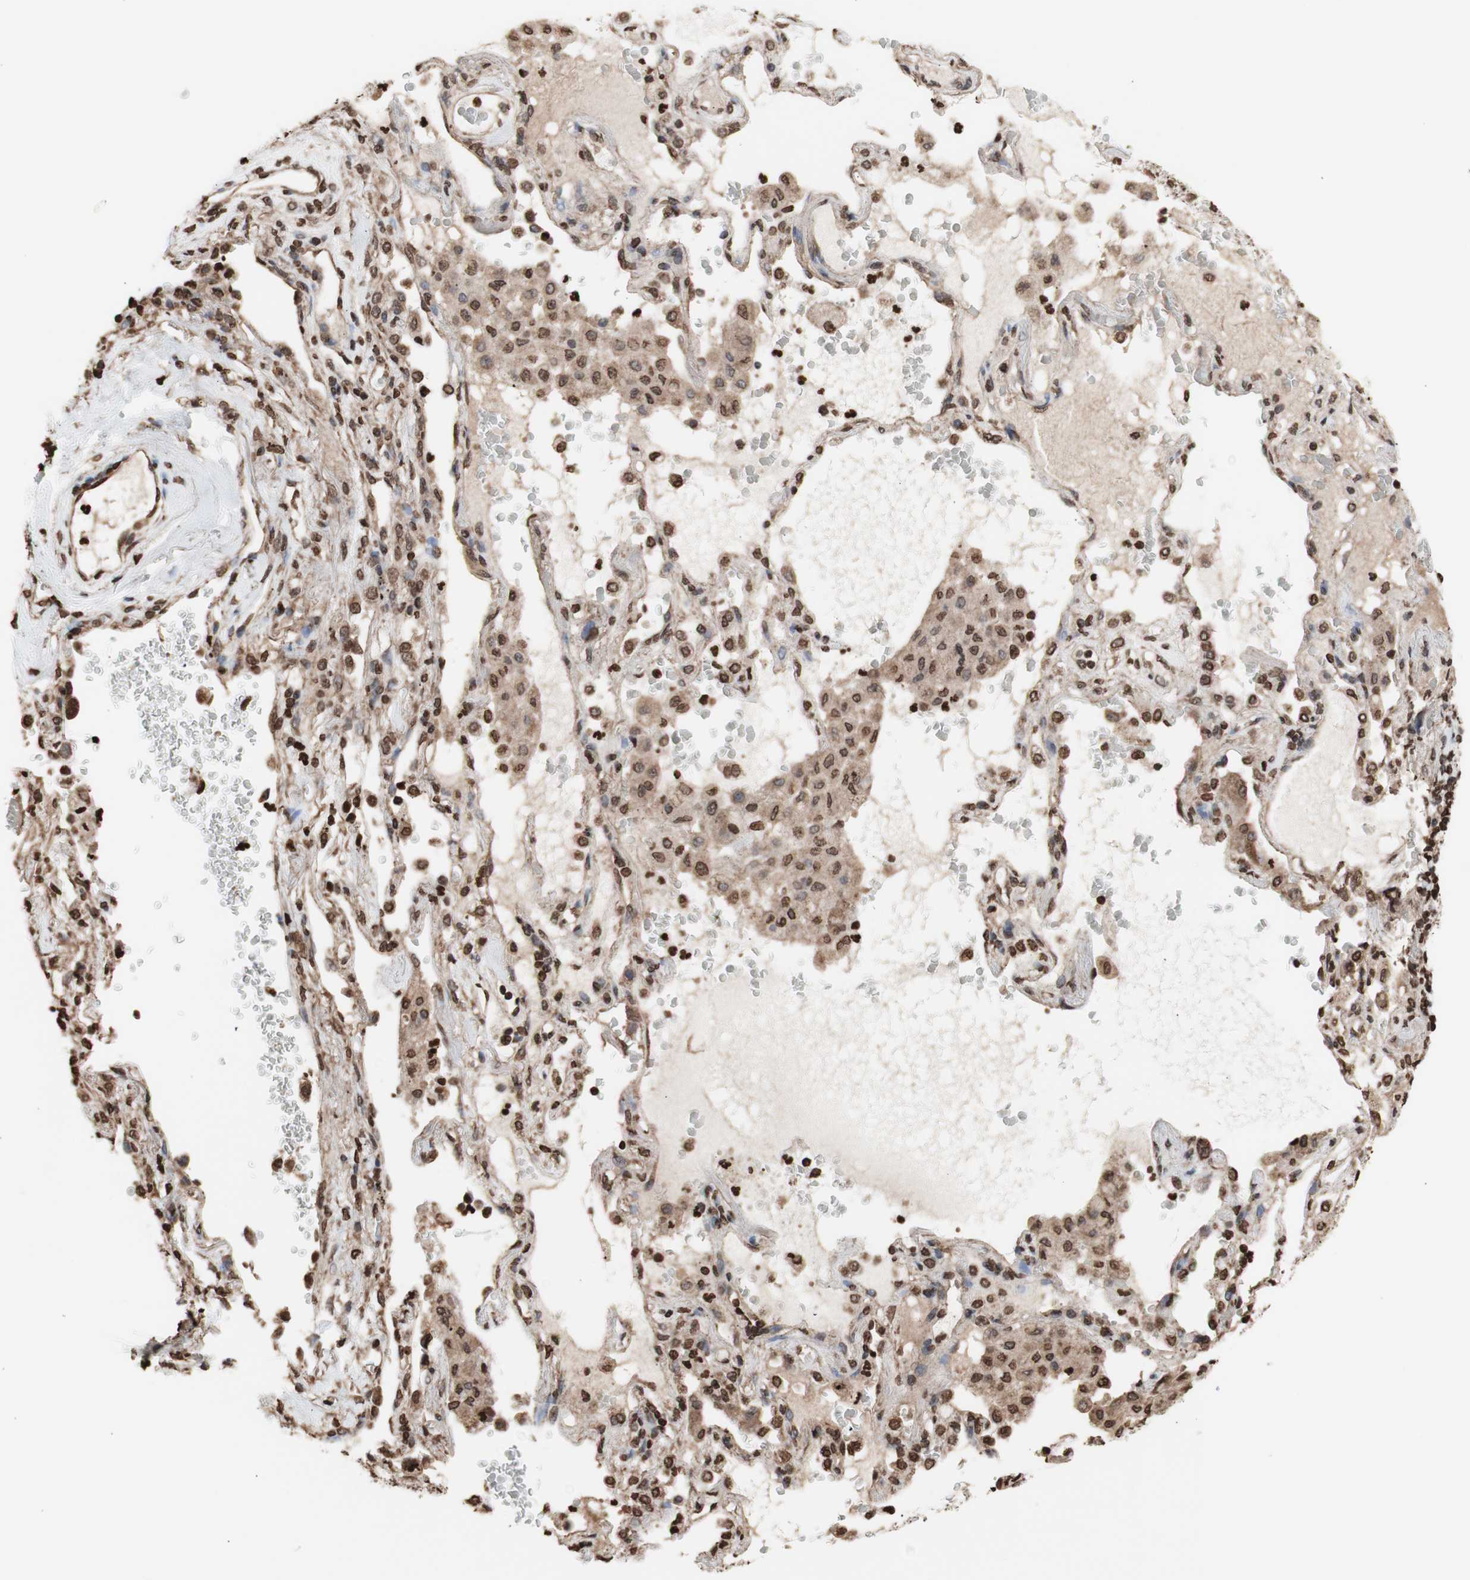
{"staining": {"intensity": "moderate", "quantity": ">75%", "location": "cytoplasmic/membranous,nuclear"}, "tissue": "lung cancer", "cell_type": "Tumor cells", "image_type": "cancer", "snomed": [{"axis": "morphology", "description": "Squamous cell carcinoma, NOS"}, {"axis": "topography", "description": "Lung"}], "caption": "Immunohistochemistry photomicrograph of neoplastic tissue: lung squamous cell carcinoma stained using immunohistochemistry demonstrates medium levels of moderate protein expression localized specifically in the cytoplasmic/membranous and nuclear of tumor cells, appearing as a cytoplasmic/membranous and nuclear brown color.", "gene": "SNAI2", "patient": {"sex": "male", "age": 57}}